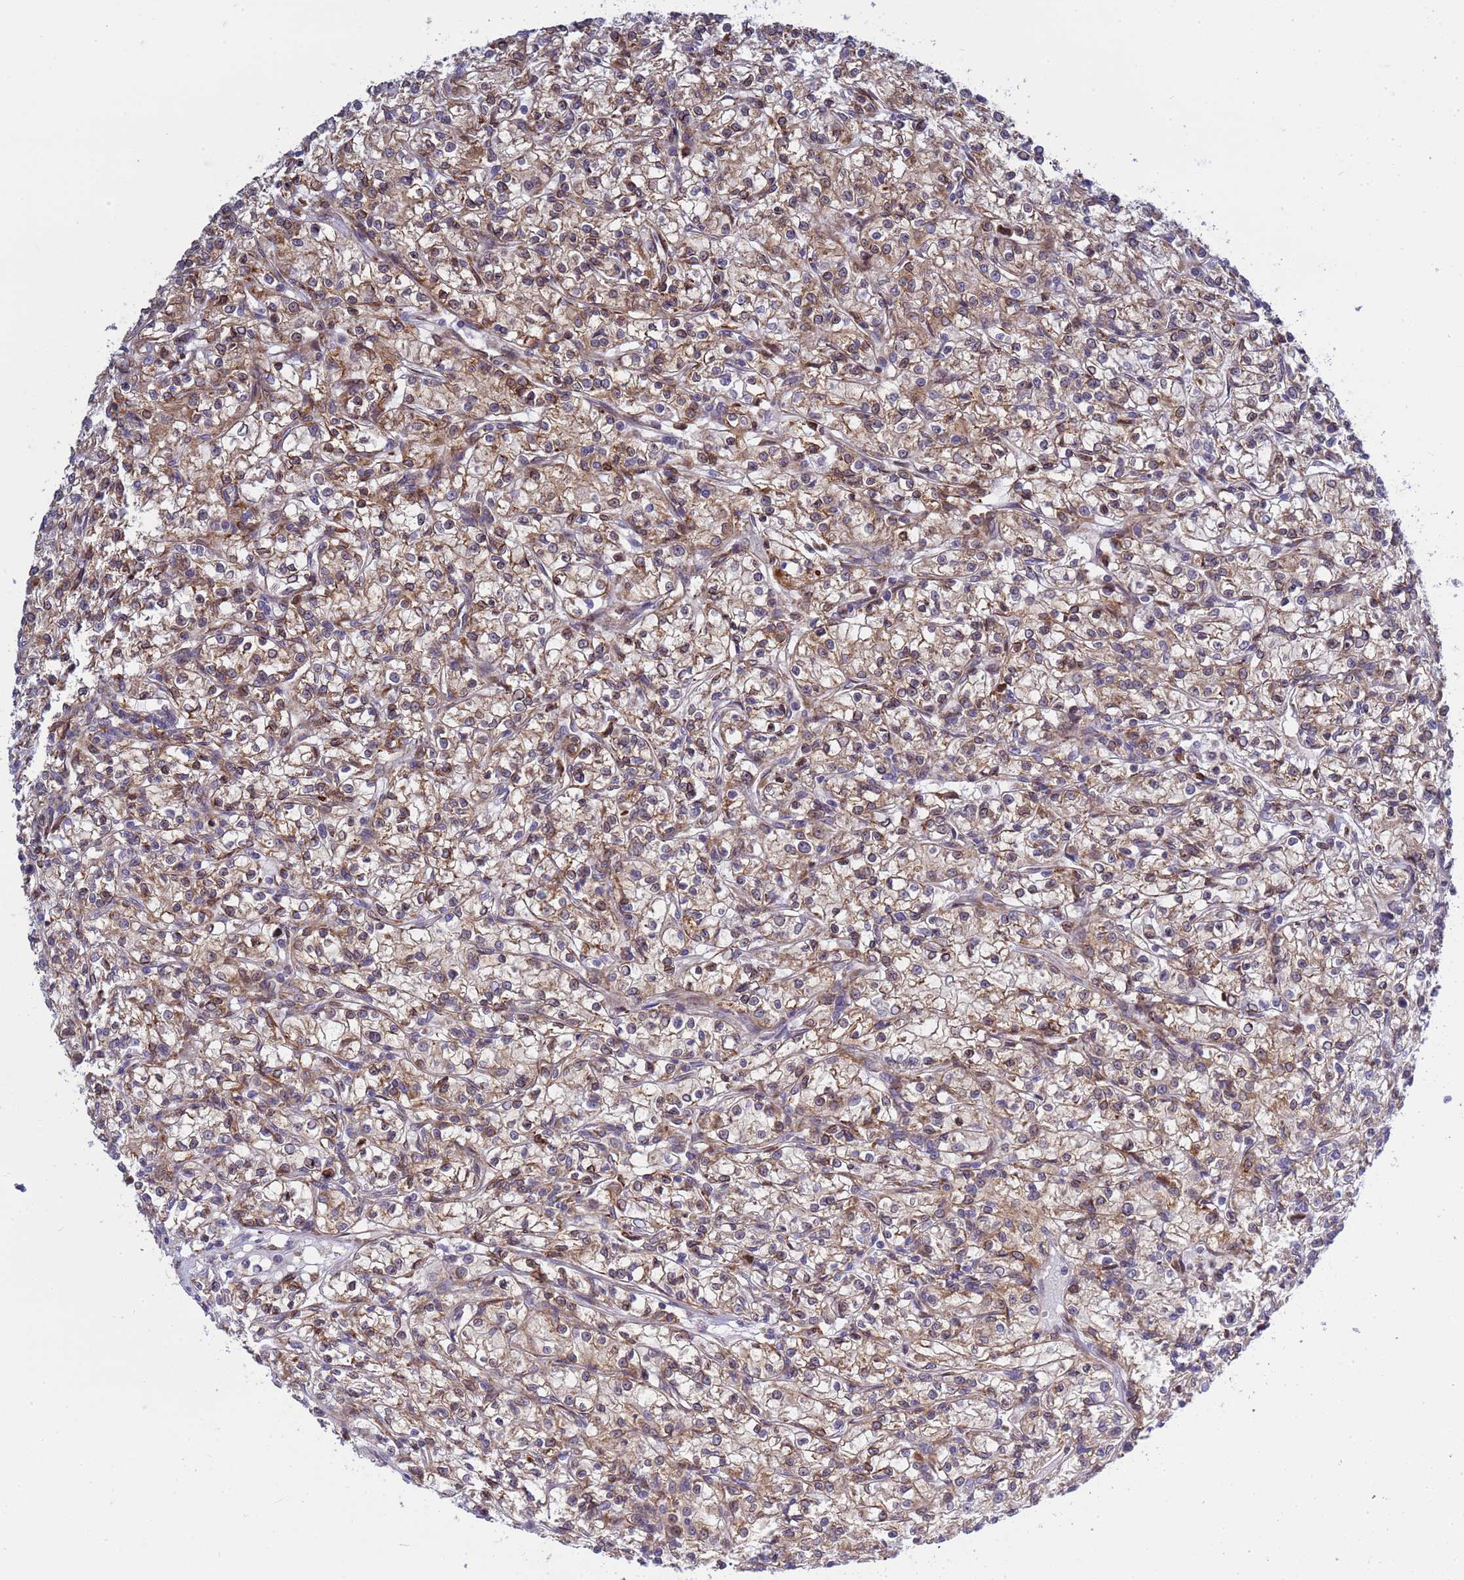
{"staining": {"intensity": "weak", "quantity": ">75%", "location": "cytoplasmic/membranous"}, "tissue": "renal cancer", "cell_type": "Tumor cells", "image_type": "cancer", "snomed": [{"axis": "morphology", "description": "Adenocarcinoma, NOS"}, {"axis": "topography", "description": "Kidney"}], "caption": "Human renal cancer (adenocarcinoma) stained with a brown dye displays weak cytoplasmic/membranous positive staining in approximately >75% of tumor cells.", "gene": "RAPGEF4", "patient": {"sex": "female", "age": 59}}